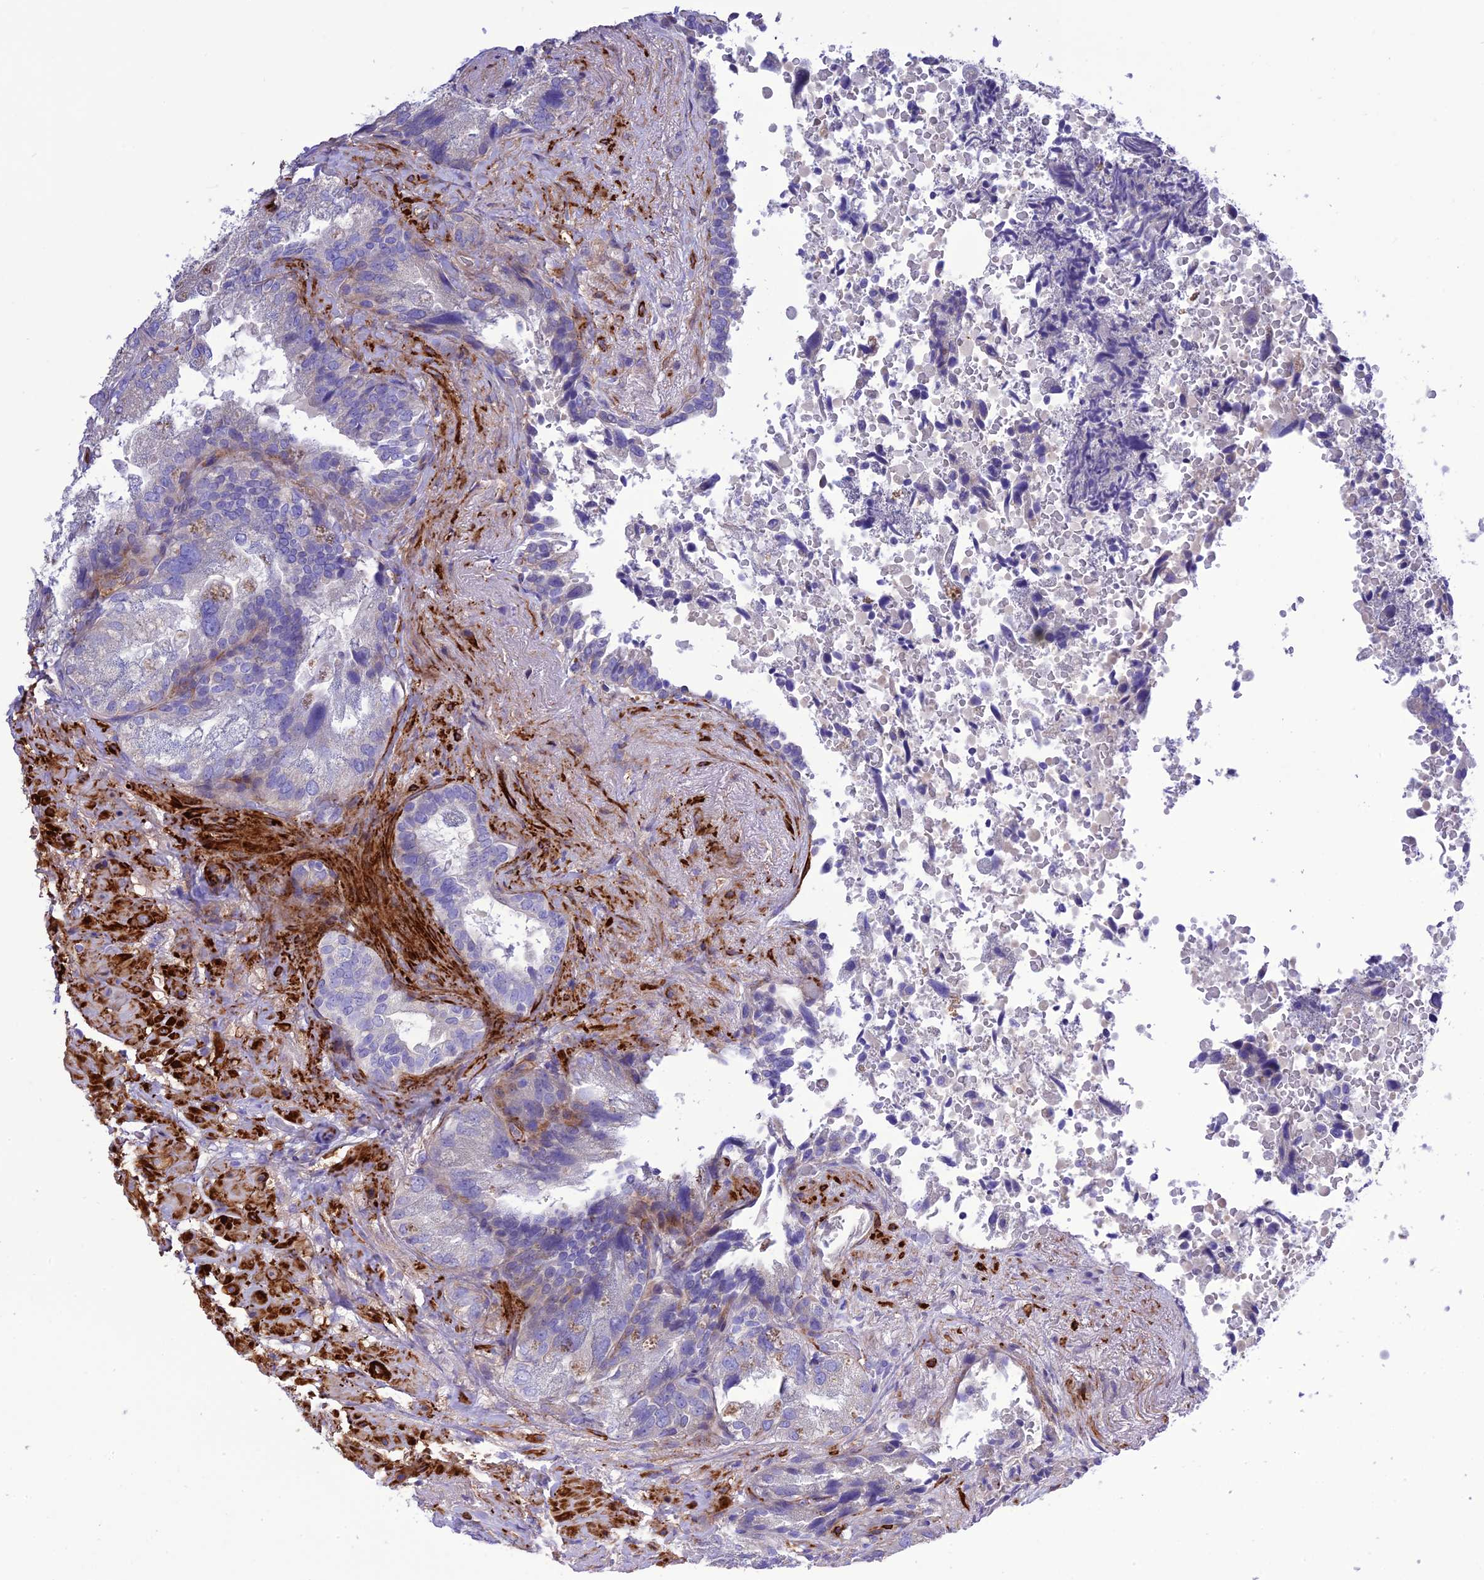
{"staining": {"intensity": "negative", "quantity": "none", "location": "none"}, "tissue": "seminal vesicle", "cell_type": "Glandular cells", "image_type": "normal", "snomed": [{"axis": "morphology", "description": "Normal tissue, NOS"}, {"axis": "topography", "description": "Seminal veicle"}, {"axis": "topography", "description": "Peripheral nerve tissue"}], "caption": "Immunohistochemistry (IHC) of benign human seminal vesicle displays no staining in glandular cells.", "gene": "FRA10AC1", "patient": {"sex": "male", "age": 63}}